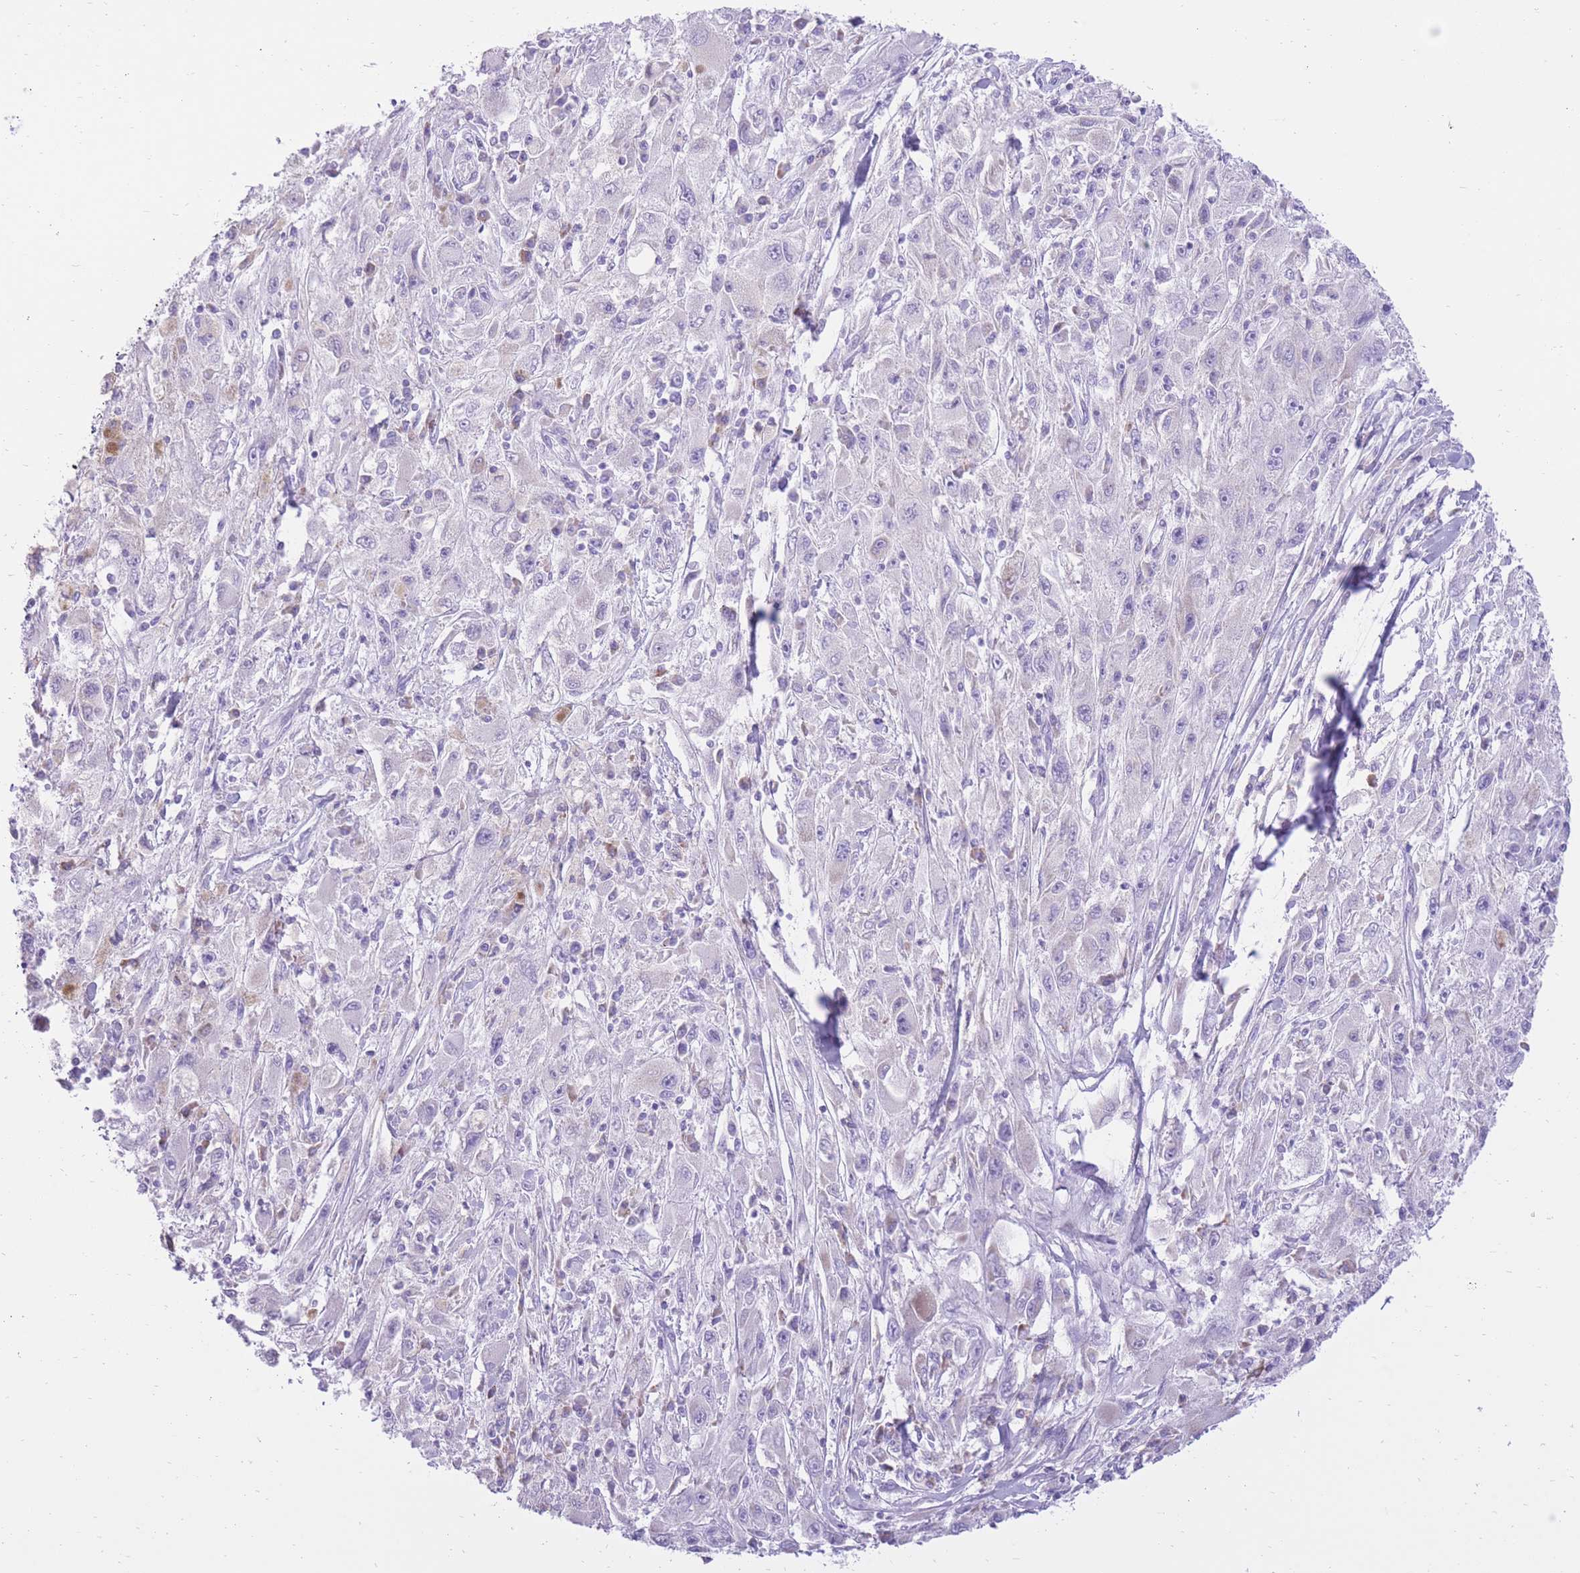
{"staining": {"intensity": "negative", "quantity": "none", "location": "none"}, "tissue": "melanoma", "cell_type": "Tumor cells", "image_type": "cancer", "snomed": [{"axis": "morphology", "description": "Malignant melanoma, Metastatic site"}, {"axis": "topography", "description": "Skin"}], "caption": "Protein analysis of melanoma exhibits no significant expression in tumor cells.", "gene": "SLC4A4", "patient": {"sex": "male", "age": 53}}